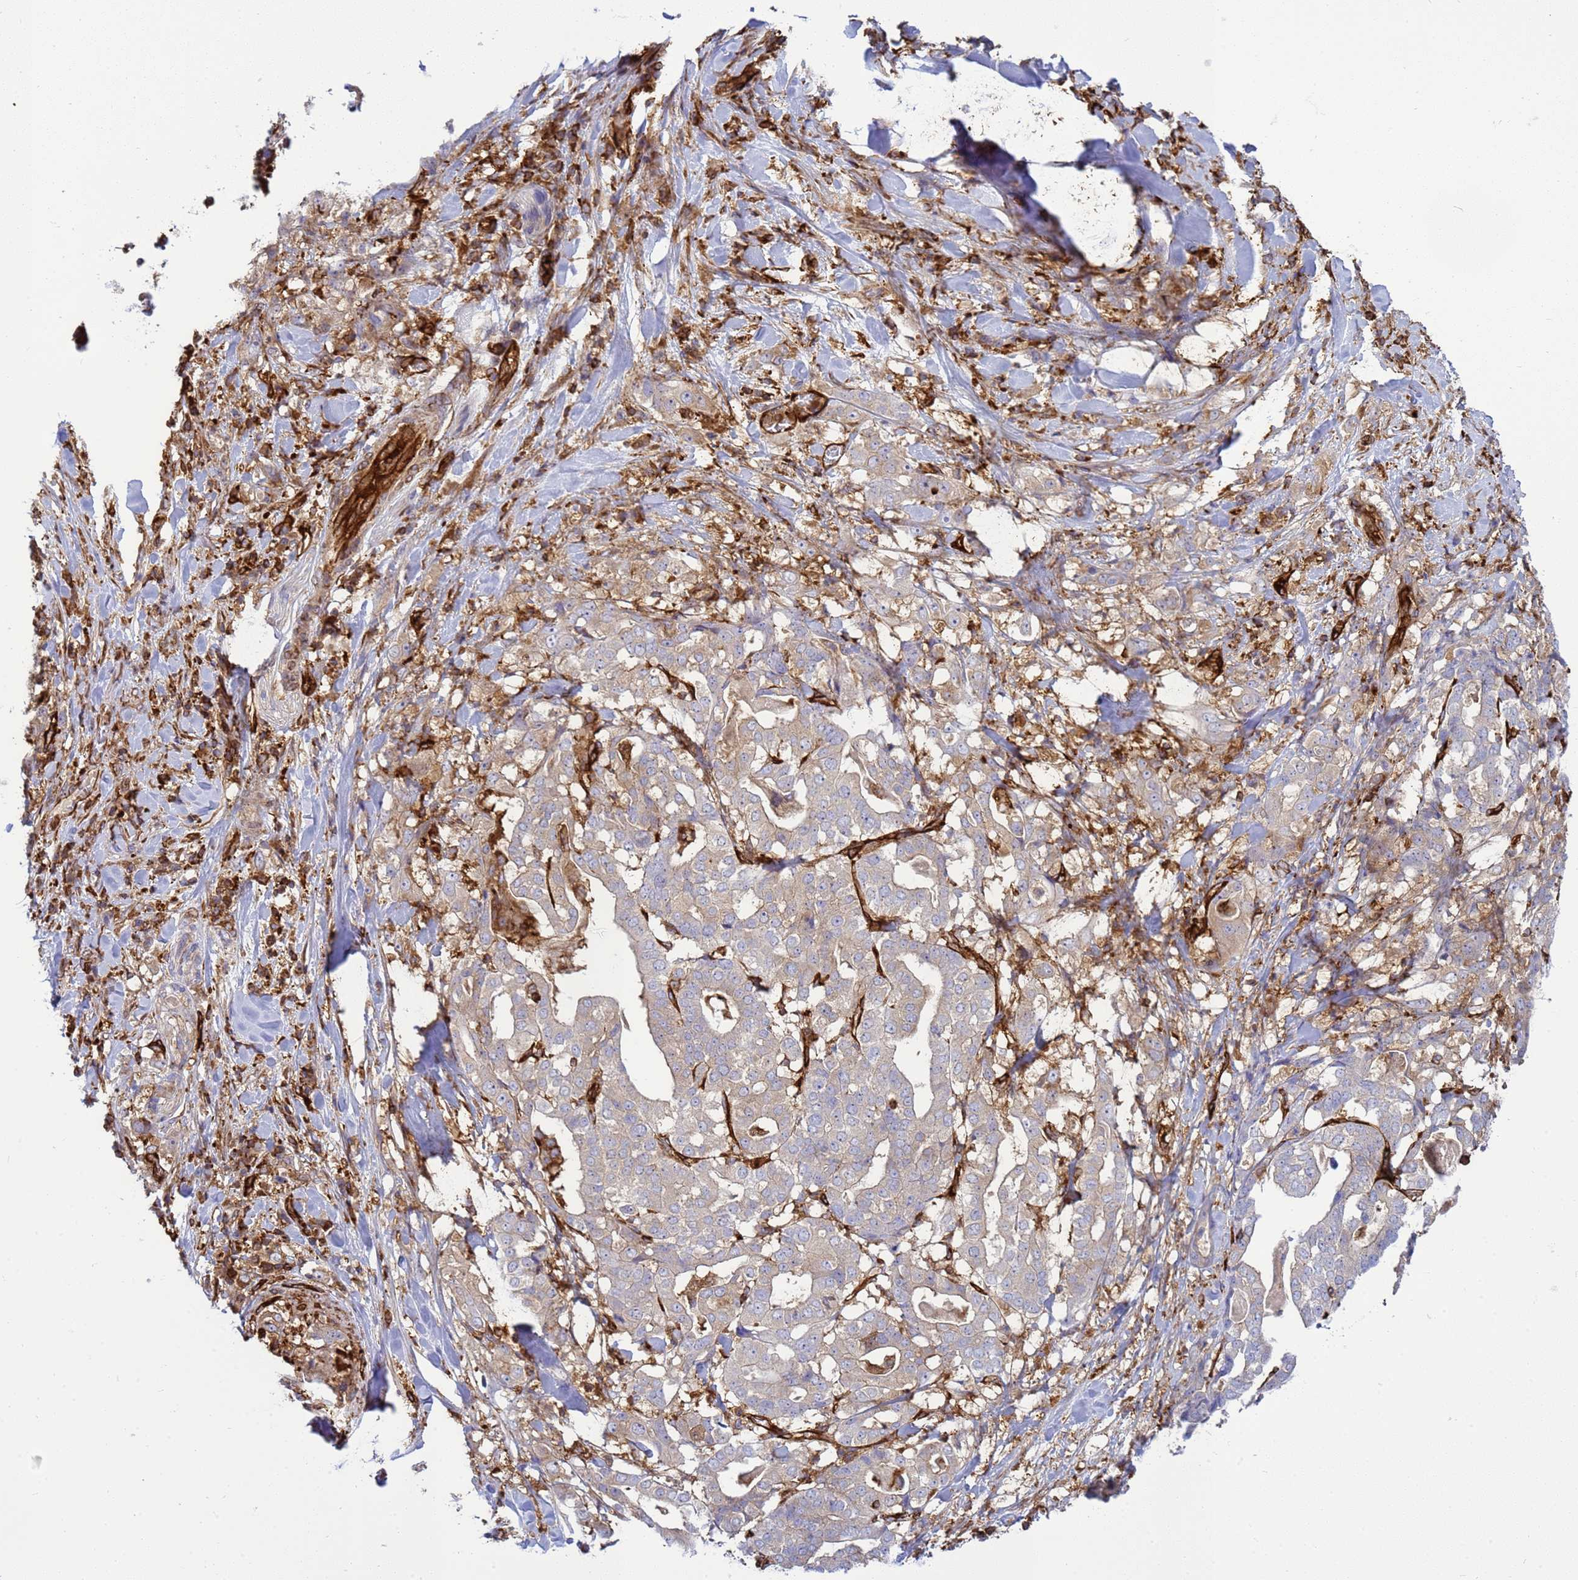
{"staining": {"intensity": "weak", "quantity": "25%-75%", "location": "cytoplasmic/membranous"}, "tissue": "stomach cancer", "cell_type": "Tumor cells", "image_type": "cancer", "snomed": [{"axis": "morphology", "description": "Adenocarcinoma, NOS"}, {"axis": "topography", "description": "Stomach"}], "caption": "Stomach adenocarcinoma tissue exhibits weak cytoplasmic/membranous staining in about 25%-75% of tumor cells, visualized by immunohistochemistry.", "gene": "ZBTB8OS", "patient": {"sex": "male", "age": 48}}